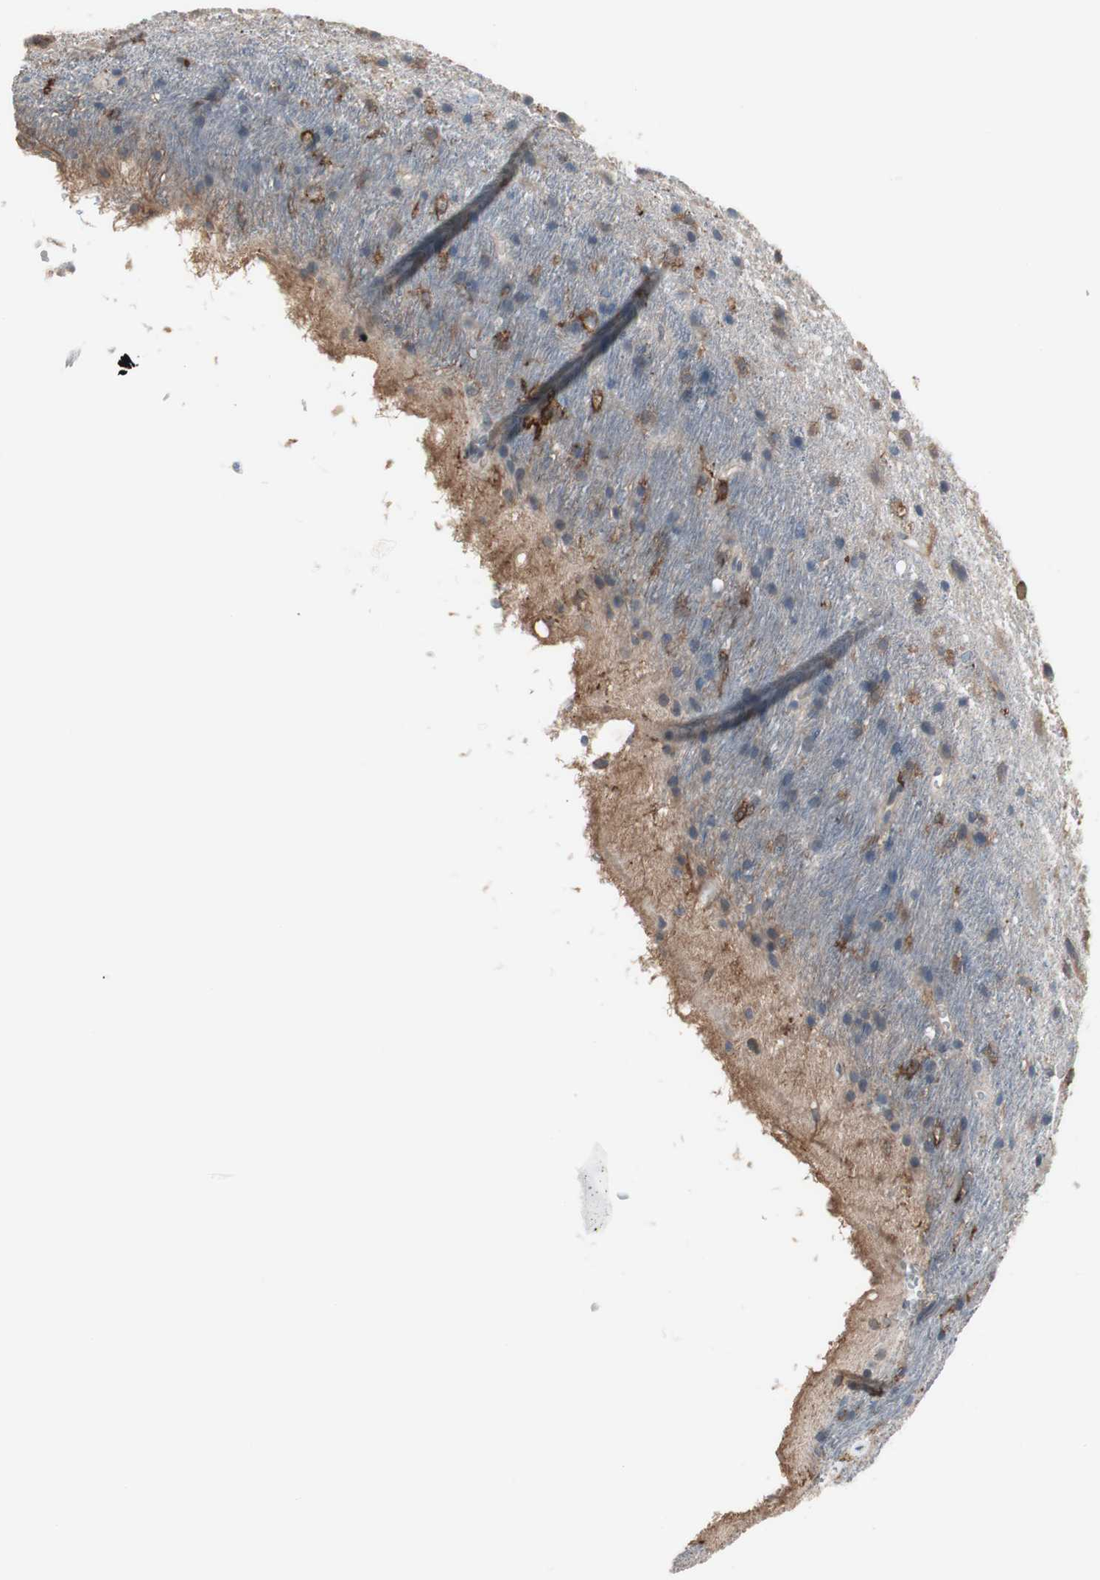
{"staining": {"intensity": "moderate", "quantity": ">75%", "location": "cytoplasmic/membranous"}, "tissue": "glioma", "cell_type": "Tumor cells", "image_type": "cancer", "snomed": [{"axis": "morphology", "description": "Glioma, malignant, Low grade"}, {"axis": "topography", "description": "Brain"}], "caption": "High-magnification brightfield microscopy of glioma stained with DAB (3,3'-diaminobenzidine) (brown) and counterstained with hematoxylin (blue). tumor cells exhibit moderate cytoplasmic/membranous expression is appreciated in approximately>75% of cells.", "gene": "SWAP70", "patient": {"sex": "male", "age": 77}}